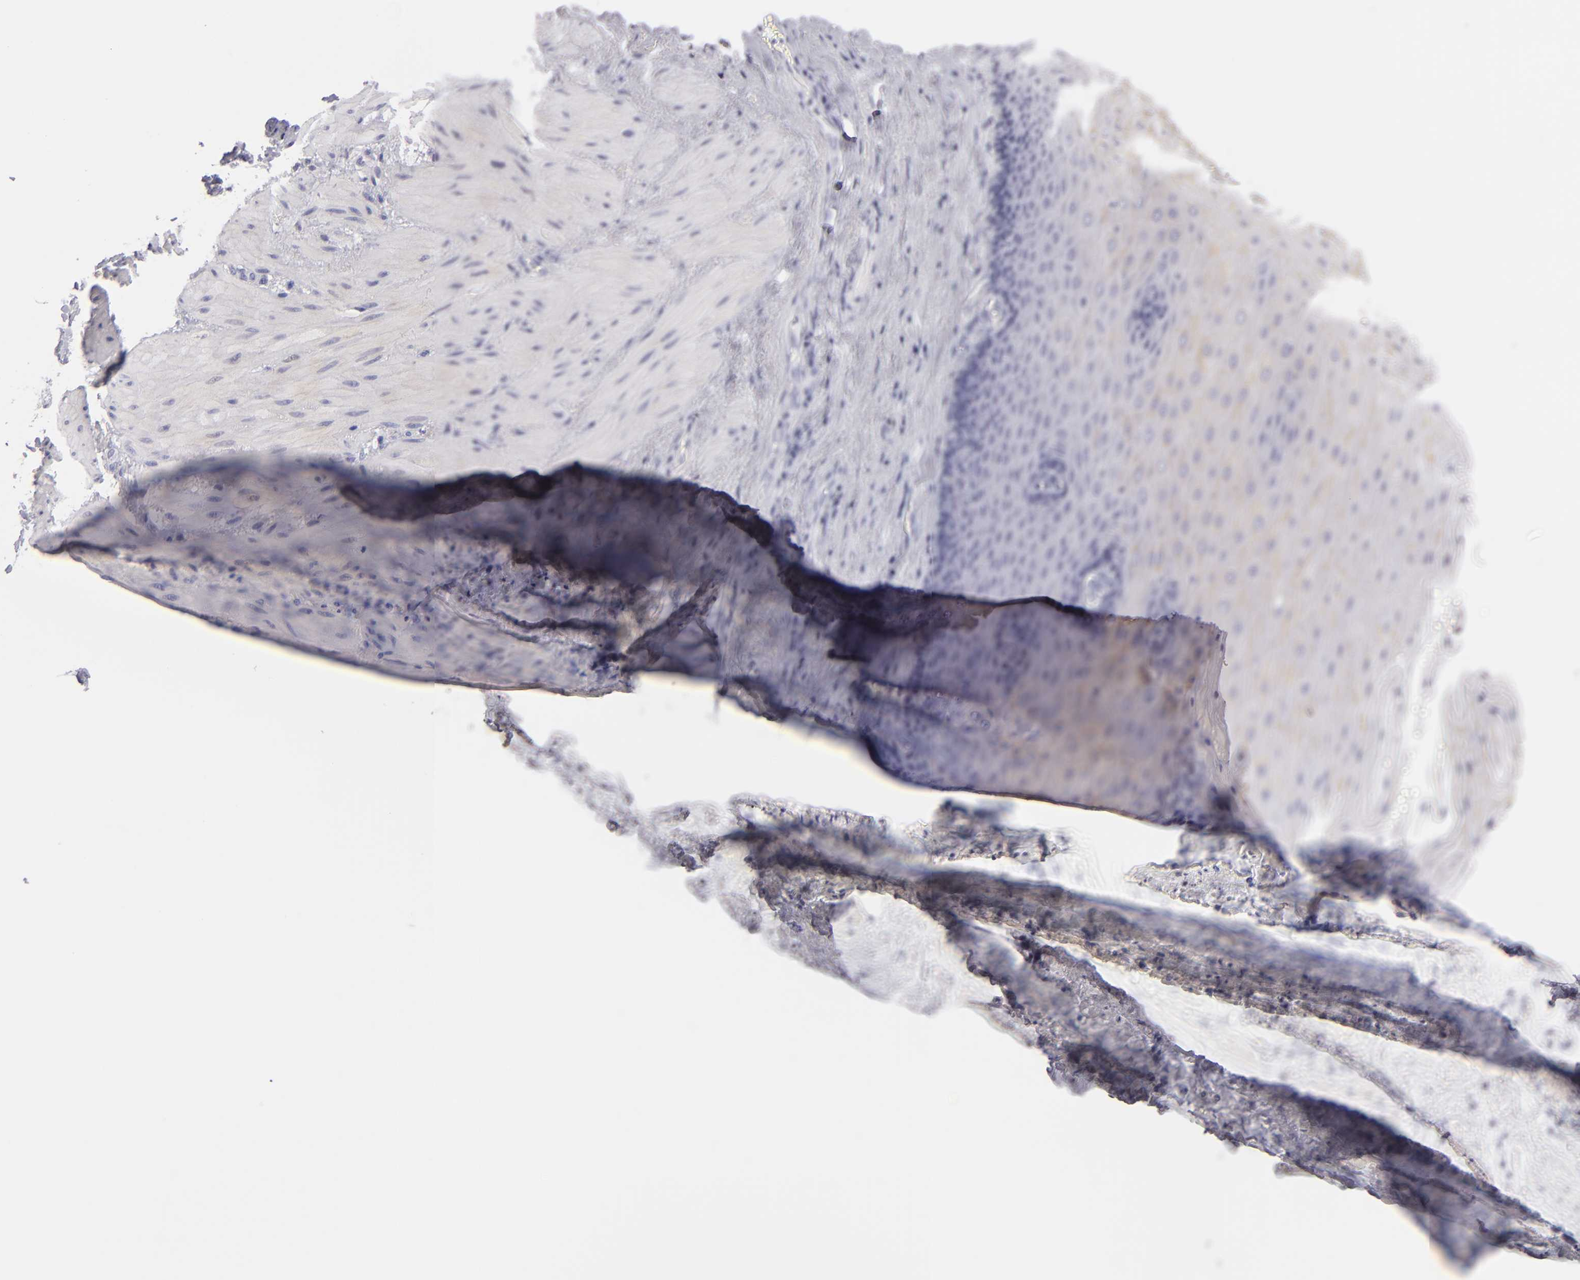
{"staining": {"intensity": "negative", "quantity": "none", "location": "none"}, "tissue": "esophagus", "cell_type": "Squamous epithelial cells", "image_type": "normal", "snomed": [{"axis": "morphology", "description": "Normal tissue, NOS"}, {"axis": "topography", "description": "Esophagus"}], "caption": "Immunohistochemistry micrograph of normal esophagus: human esophagus stained with DAB displays no significant protein positivity in squamous epithelial cells.", "gene": "TNNC1", "patient": {"sex": "male", "age": 62}}